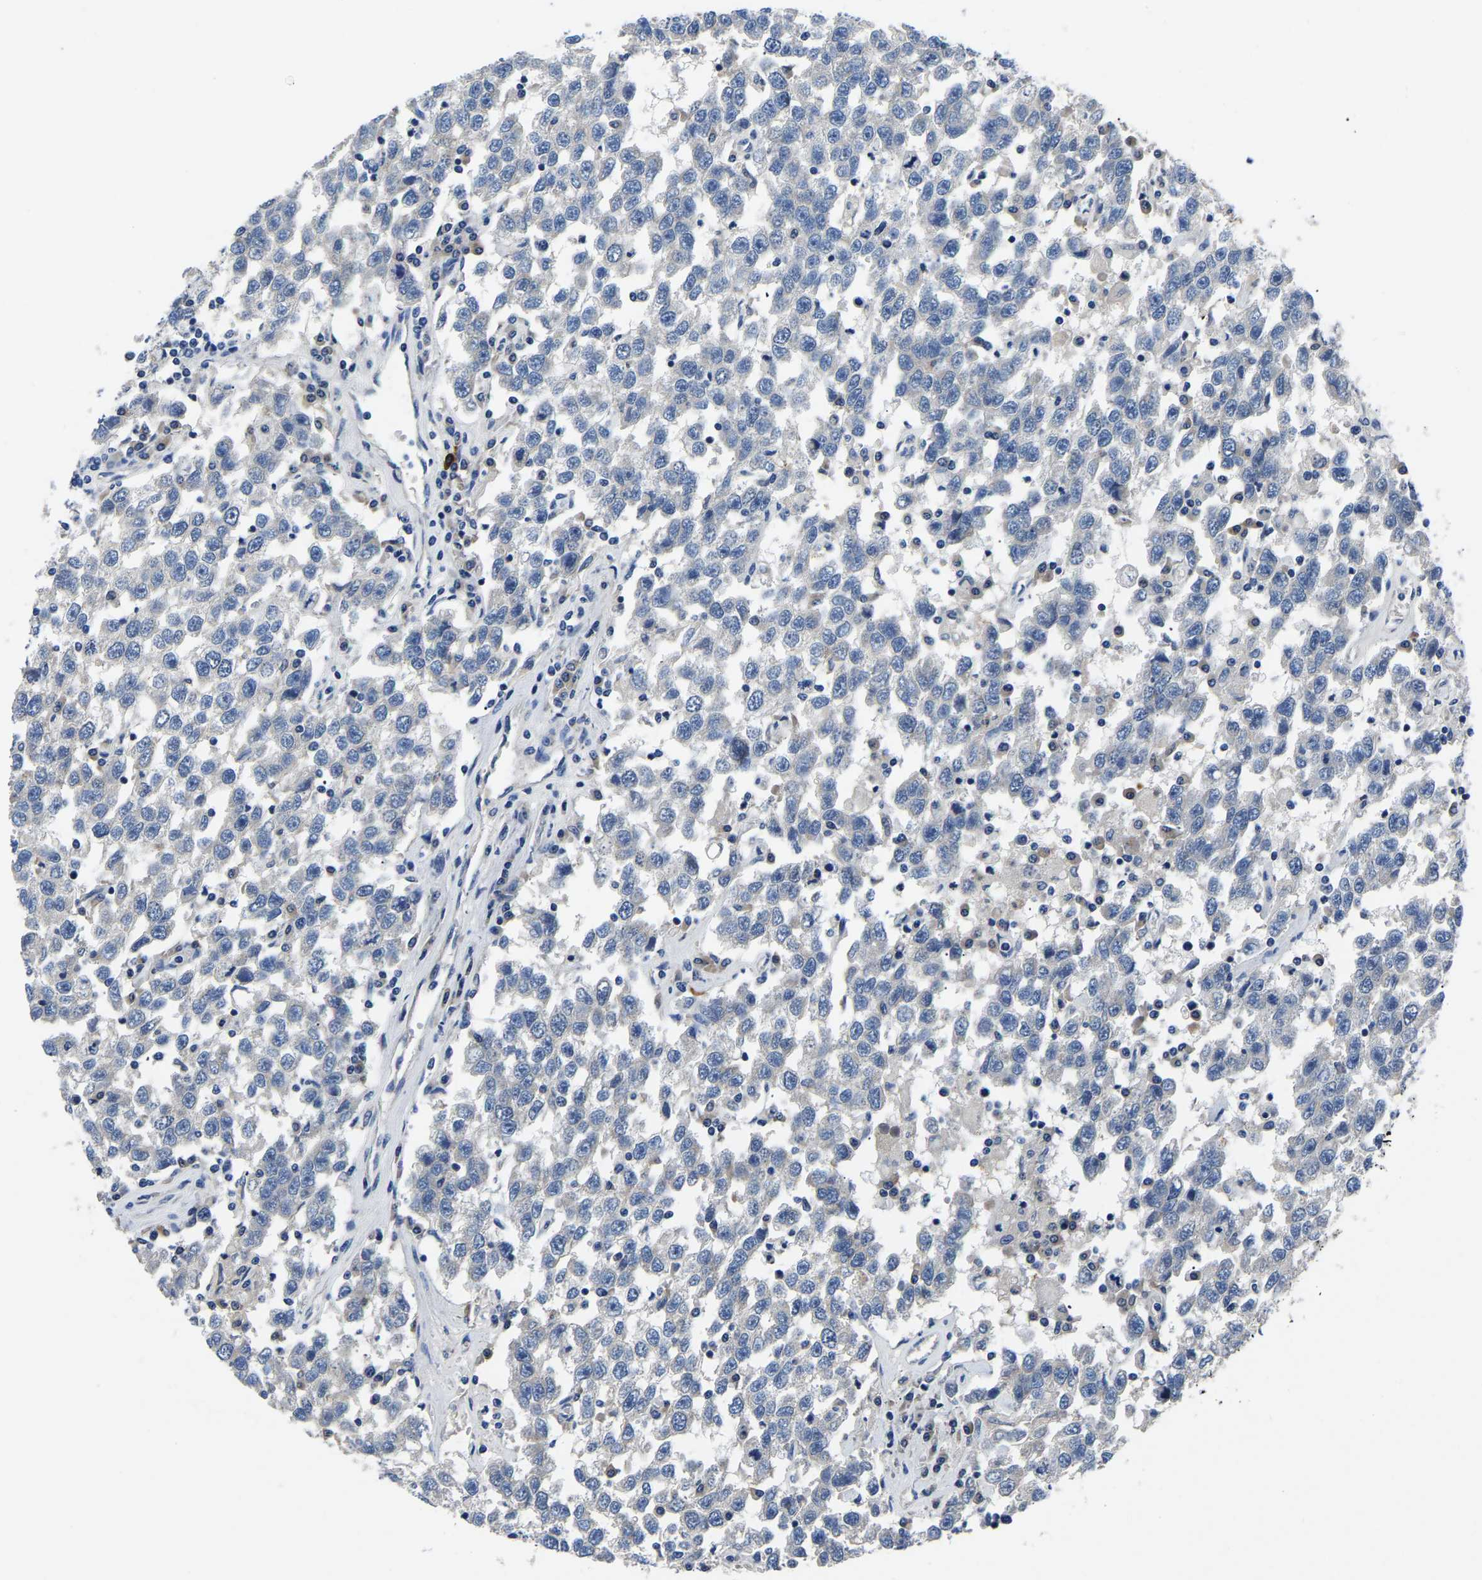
{"staining": {"intensity": "negative", "quantity": "none", "location": "none"}, "tissue": "testis cancer", "cell_type": "Tumor cells", "image_type": "cancer", "snomed": [{"axis": "morphology", "description": "Seminoma, NOS"}, {"axis": "topography", "description": "Testis"}], "caption": "Tumor cells show no significant protein expression in testis cancer. Brightfield microscopy of immunohistochemistry stained with DAB (brown) and hematoxylin (blue), captured at high magnification.", "gene": "TOR1B", "patient": {"sex": "male", "age": 41}}